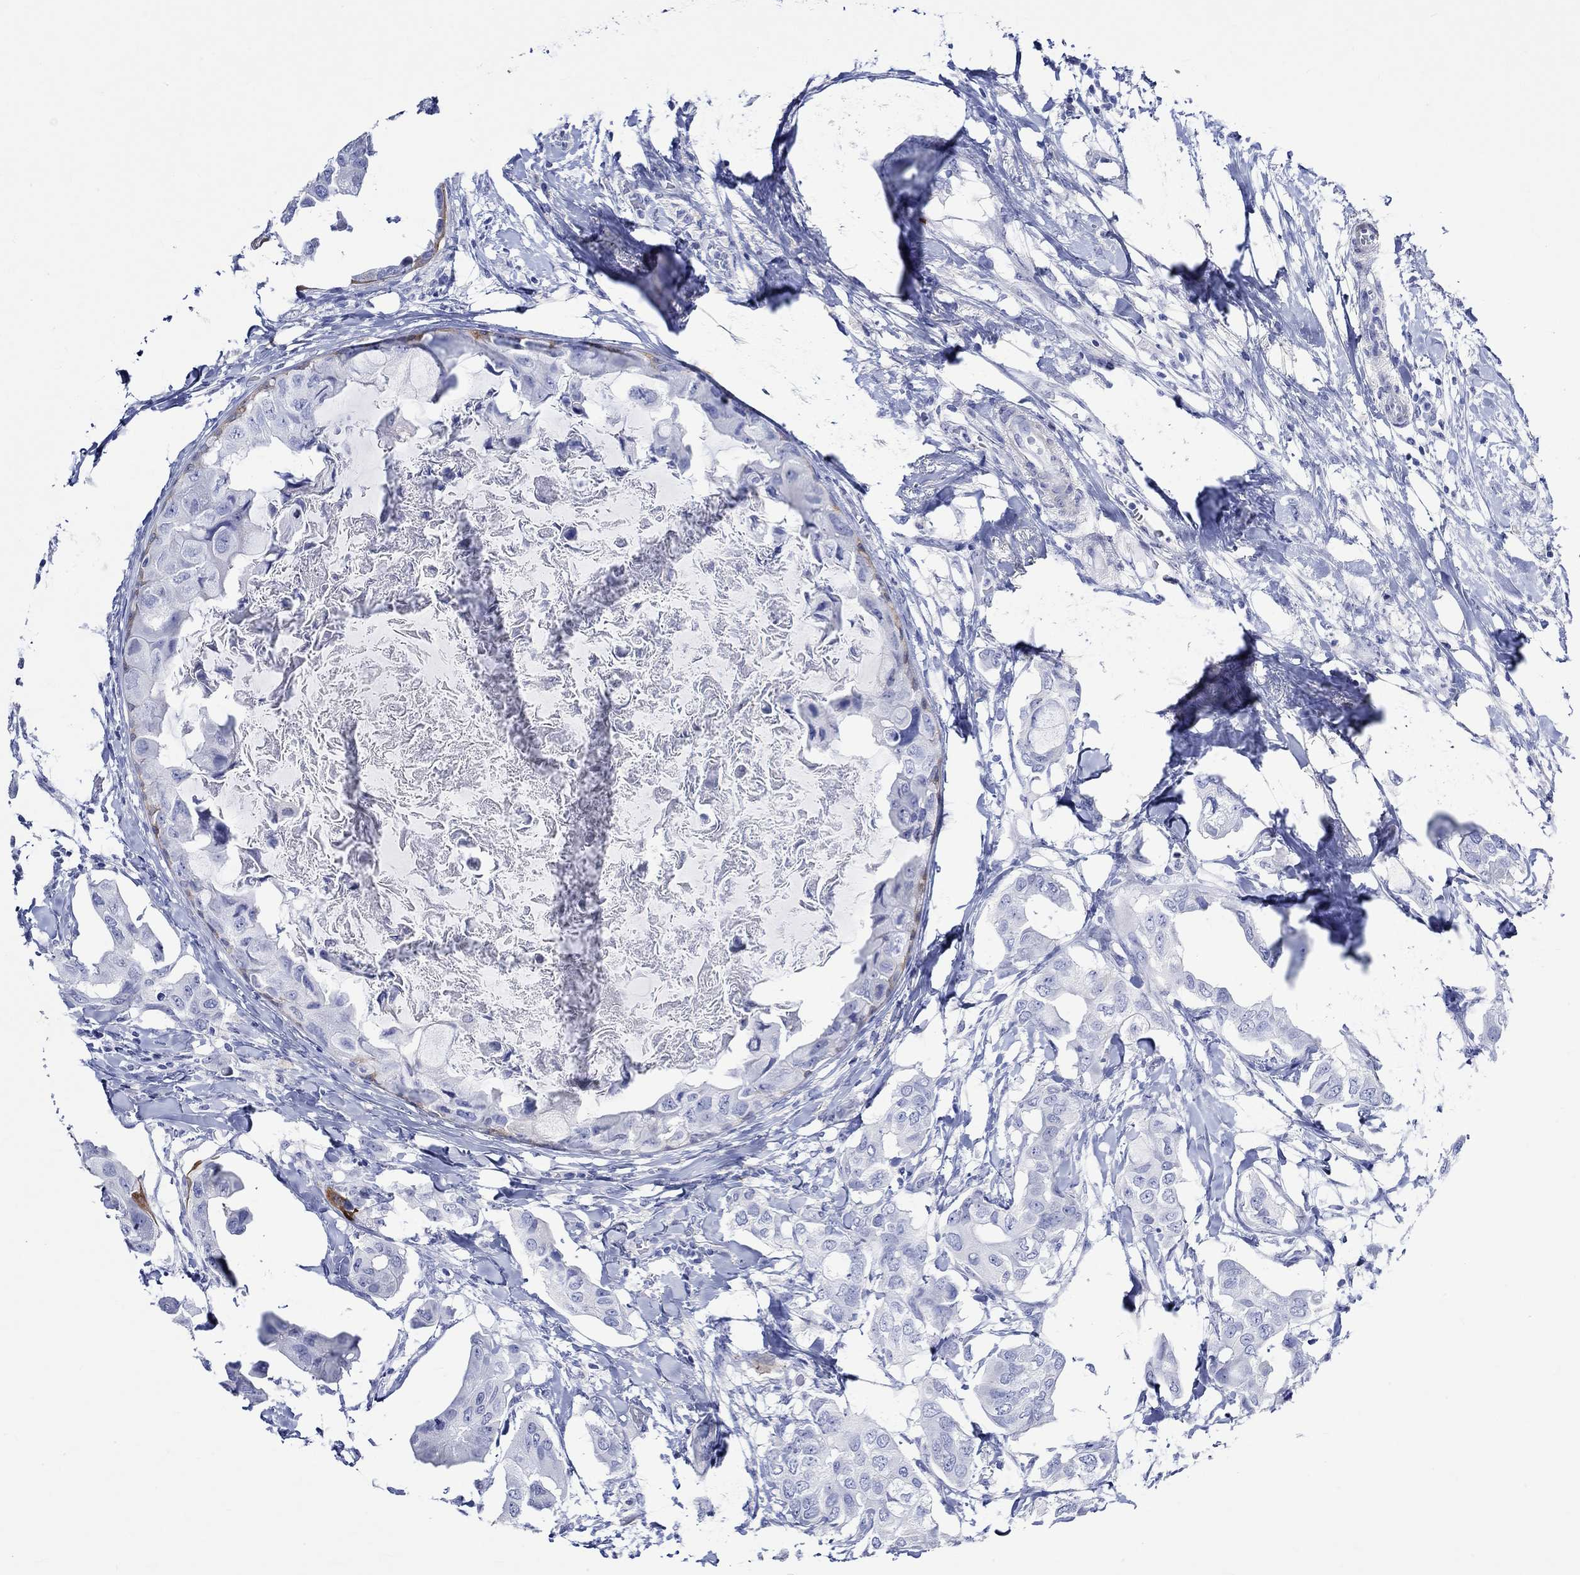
{"staining": {"intensity": "negative", "quantity": "none", "location": "none"}, "tissue": "breast cancer", "cell_type": "Tumor cells", "image_type": "cancer", "snomed": [{"axis": "morphology", "description": "Normal tissue, NOS"}, {"axis": "morphology", "description": "Duct carcinoma"}, {"axis": "topography", "description": "Breast"}], "caption": "This is an IHC image of human breast cancer (invasive ductal carcinoma). There is no positivity in tumor cells.", "gene": "CRYAB", "patient": {"sex": "female", "age": 40}}